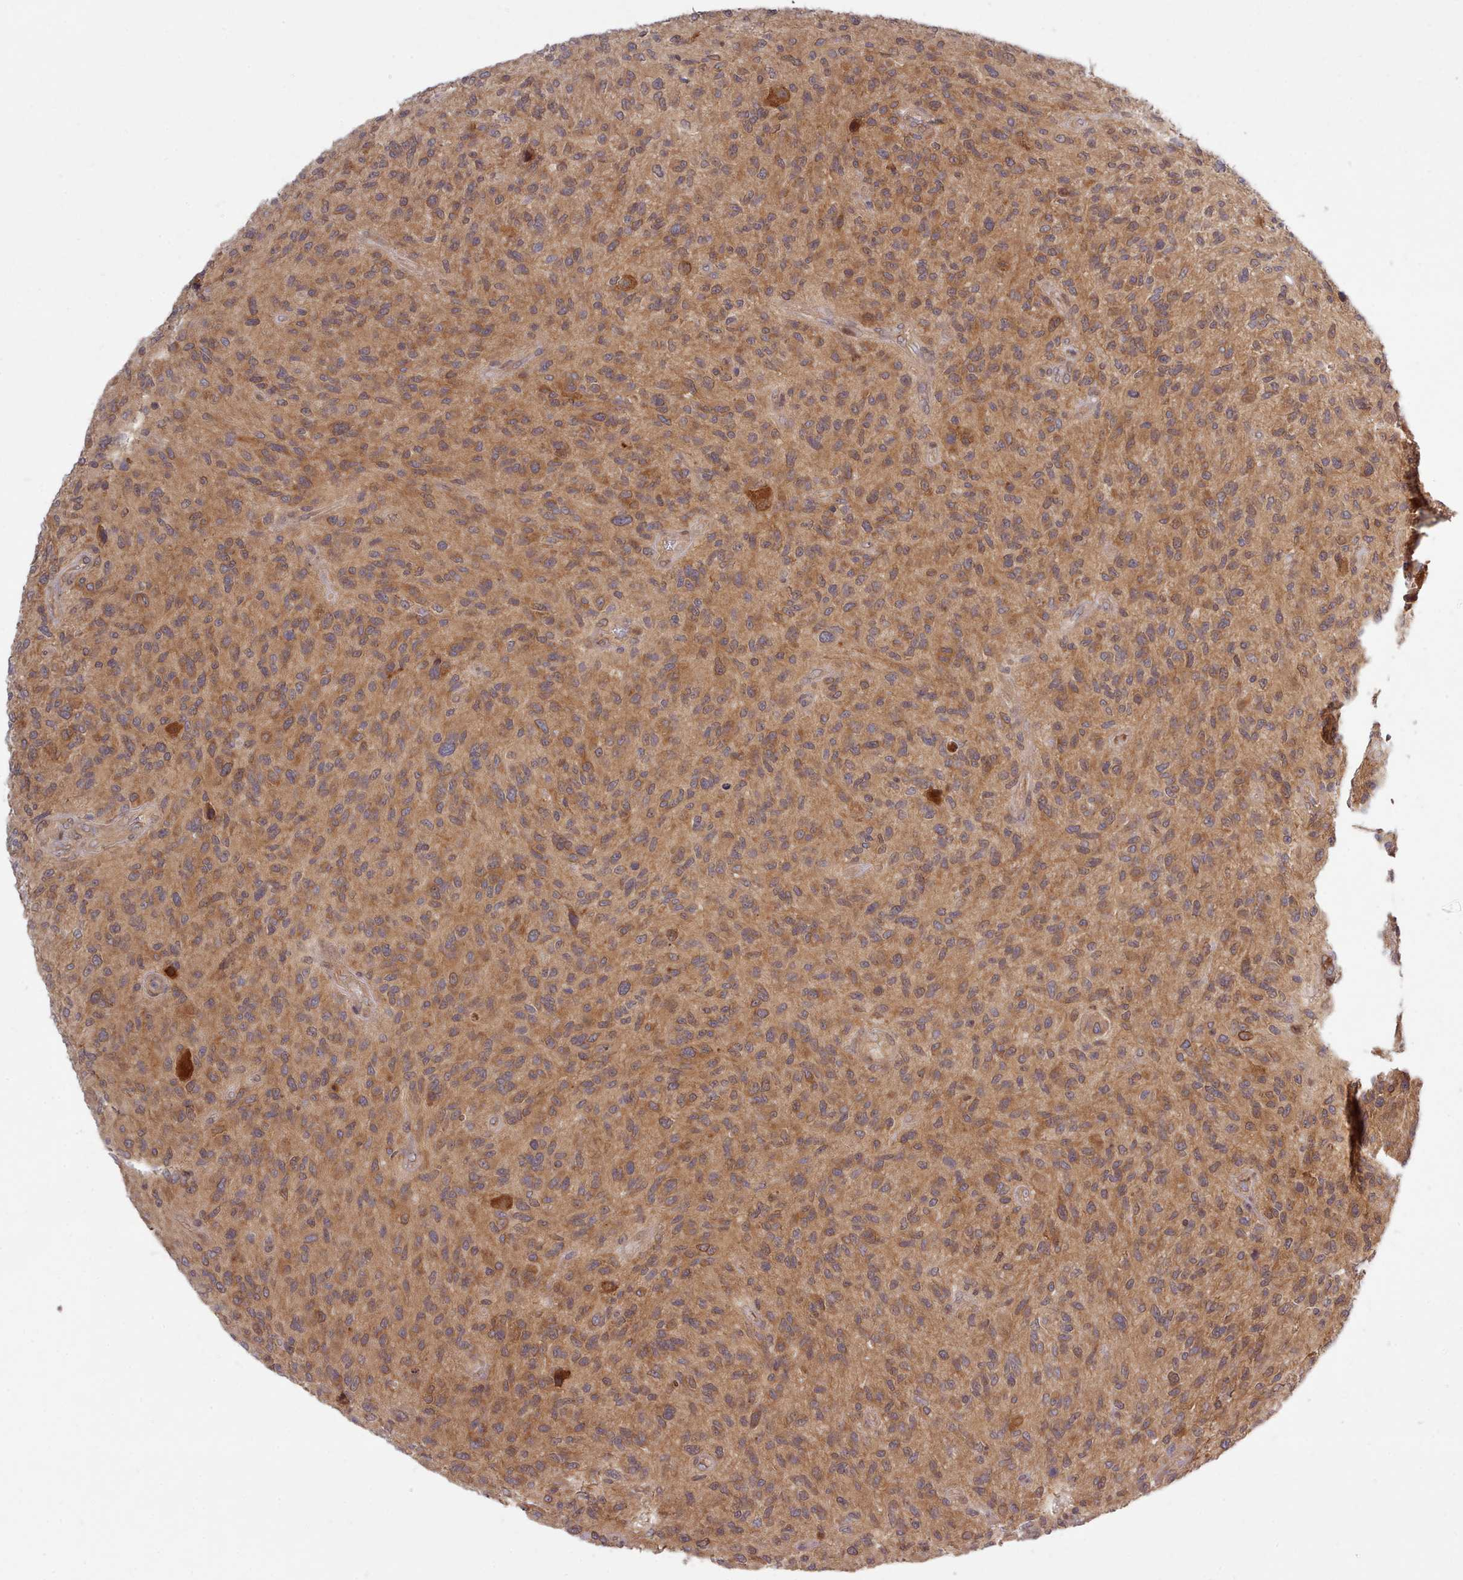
{"staining": {"intensity": "moderate", "quantity": ">75%", "location": "cytoplasmic/membranous"}, "tissue": "glioma", "cell_type": "Tumor cells", "image_type": "cancer", "snomed": [{"axis": "morphology", "description": "Glioma, malignant, High grade"}, {"axis": "topography", "description": "Brain"}], "caption": "Human high-grade glioma (malignant) stained with a protein marker shows moderate staining in tumor cells.", "gene": "UBE2G1", "patient": {"sex": "male", "age": 47}}